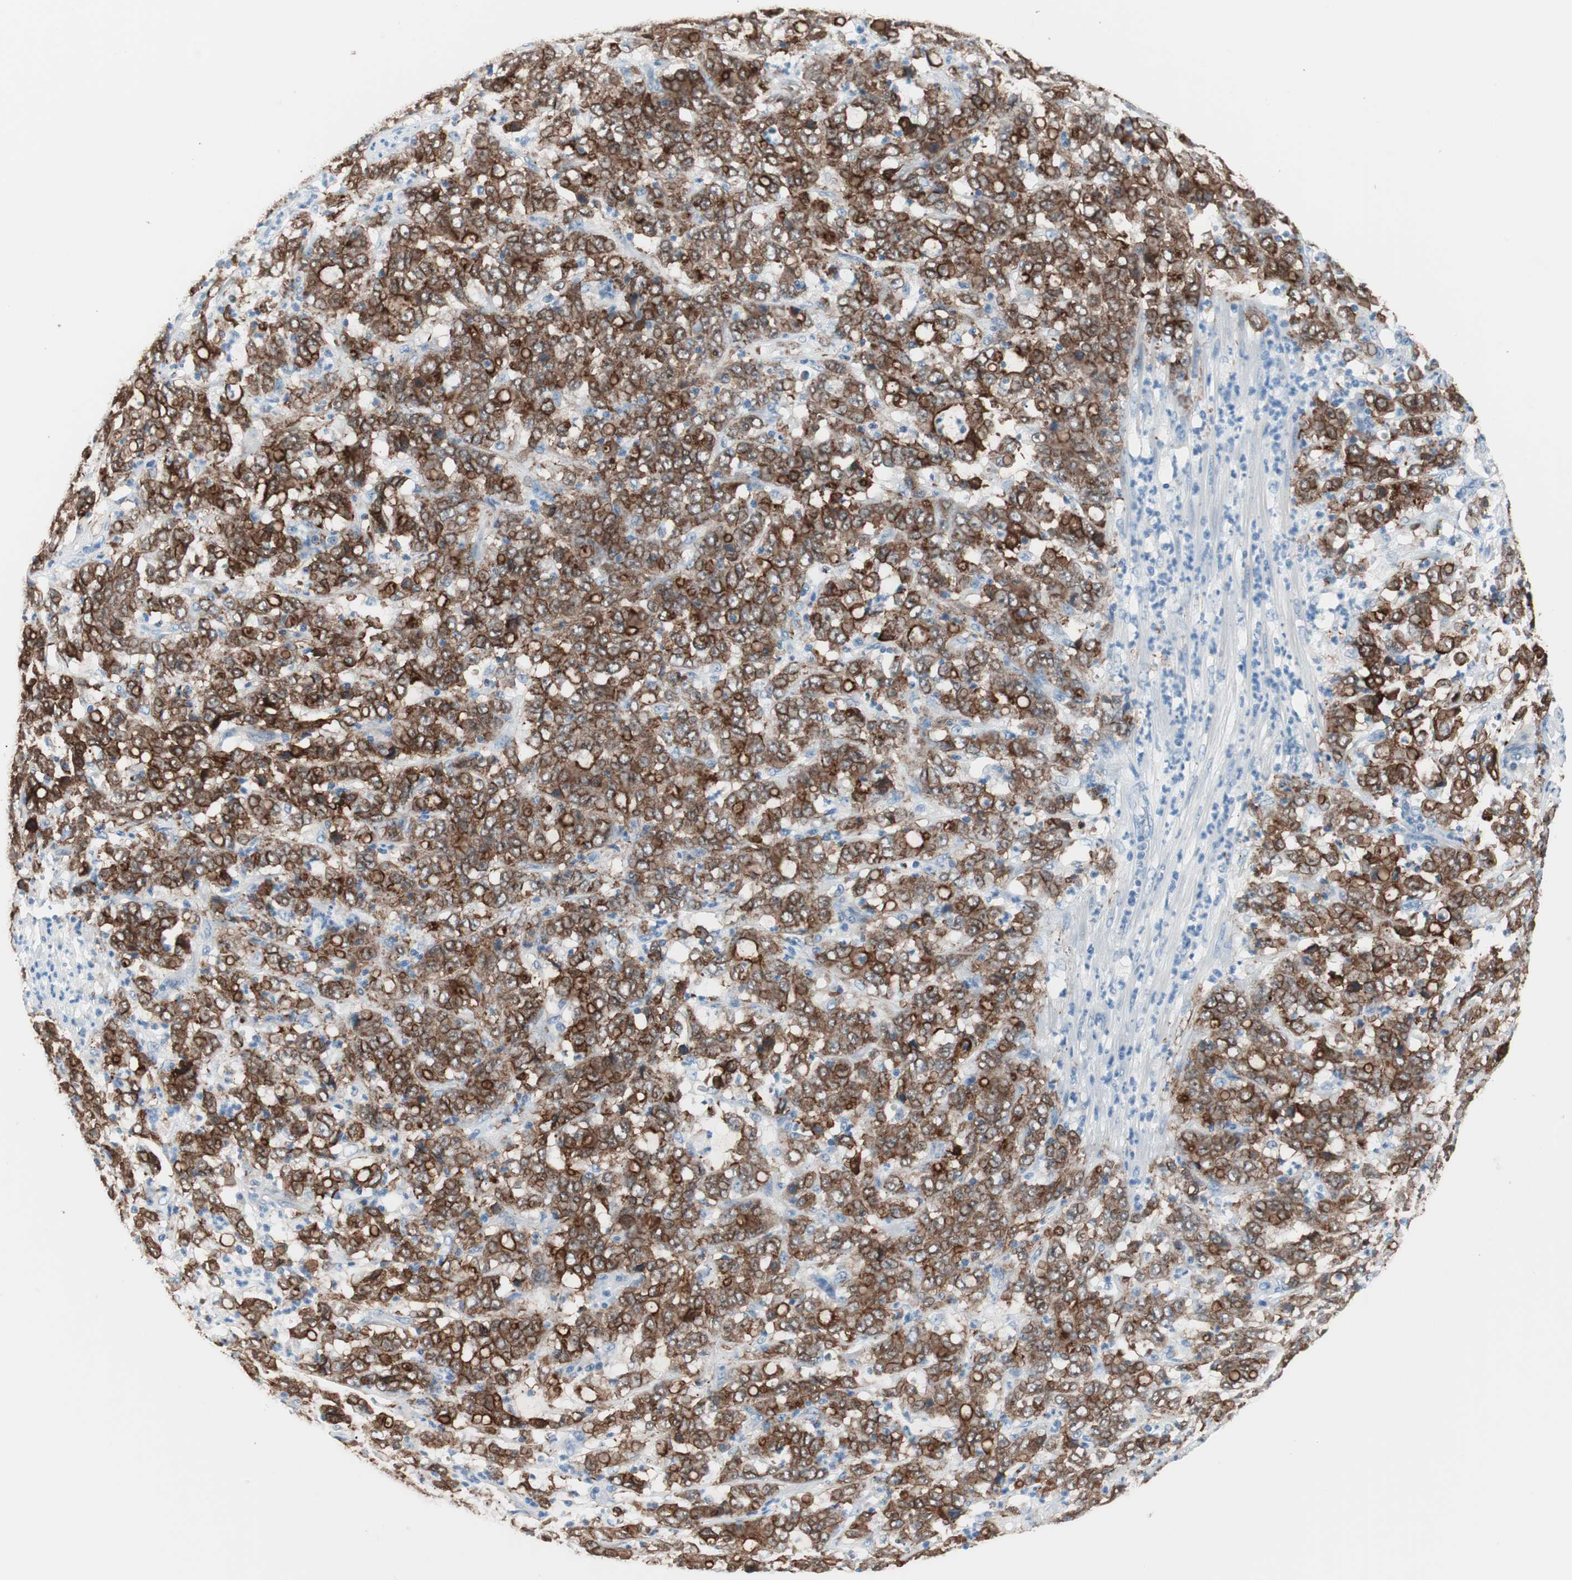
{"staining": {"intensity": "strong", "quantity": ">75%", "location": "cytoplasmic/membranous"}, "tissue": "stomach cancer", "cell_type": "Tumor cells", "image_type": "cancer", "snomed": [{"axis": "morphology", "description": "Adenocarcinoma, NOS"}, {"axis": "topography", "description": "Stomach, lower"}], "caption": "Immunohistochemistry (IHC) micrograph of neoplastic tissue: stomach cancer stained using IHC exhibits high levels of strong protein expression localized specifically in the cytoplasmic/membranous of tumor cells, appearing as a cytoplasmic/membranous brown color.", "gene": "VIL1", "patient": {"sex": "female", "age": 71}}